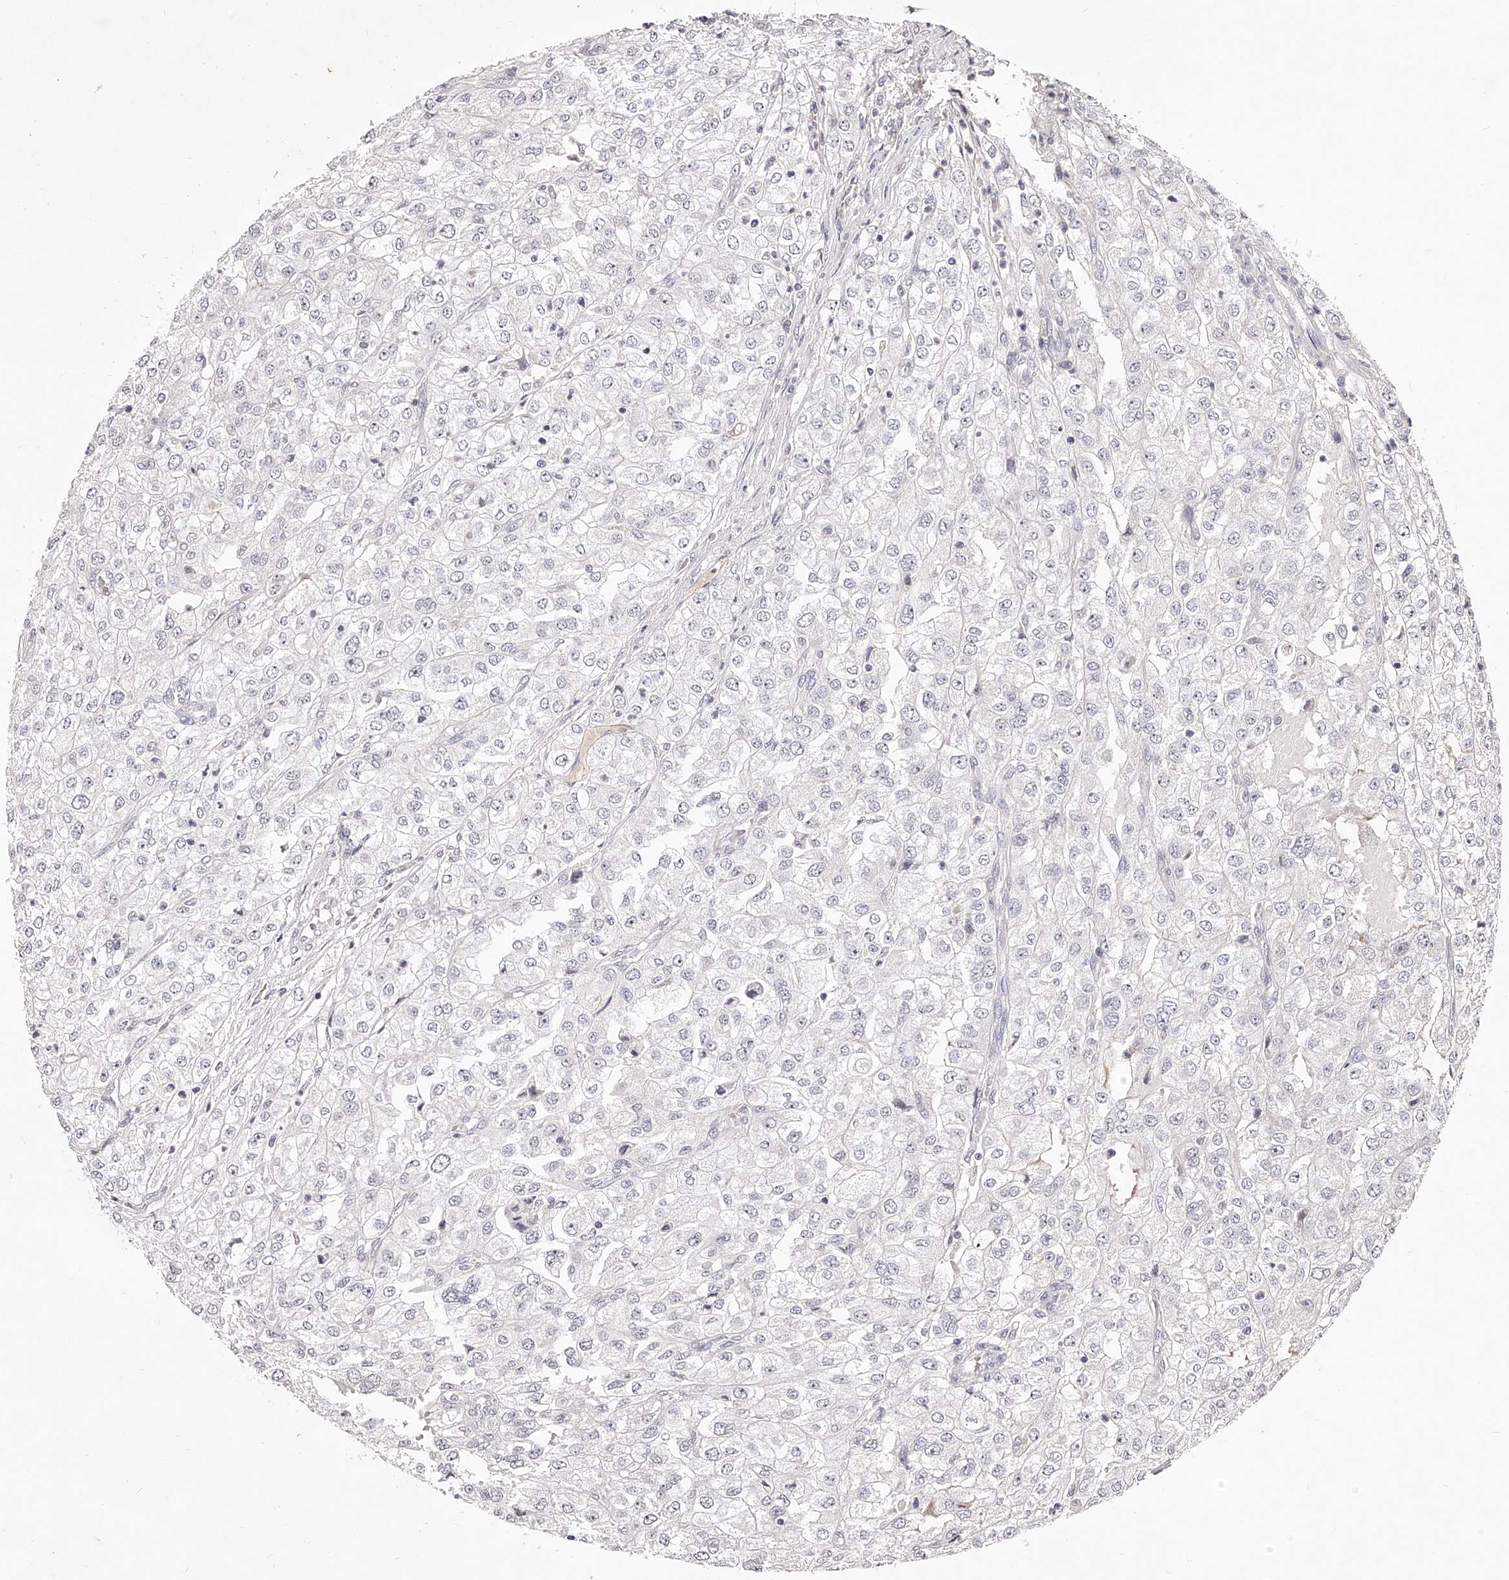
{"staining": {"intensity": "negative", "quantity": "none", "location": "none"}, "tissue": "renal cancer", "cell_type": "Tumor cells", "image_type": "cancer", "snomed": [{"axis": "morphology", "description": "Adenocarcinoma, NOS"}, {"axis": "topography", "description": "Kidney"}], "caption": "Tumor cells show no significant expression in renal cancer. Nuclei are stained in blue.", "gene": "PHACTR1", "patient": {"sex": "female", "age": 54}}